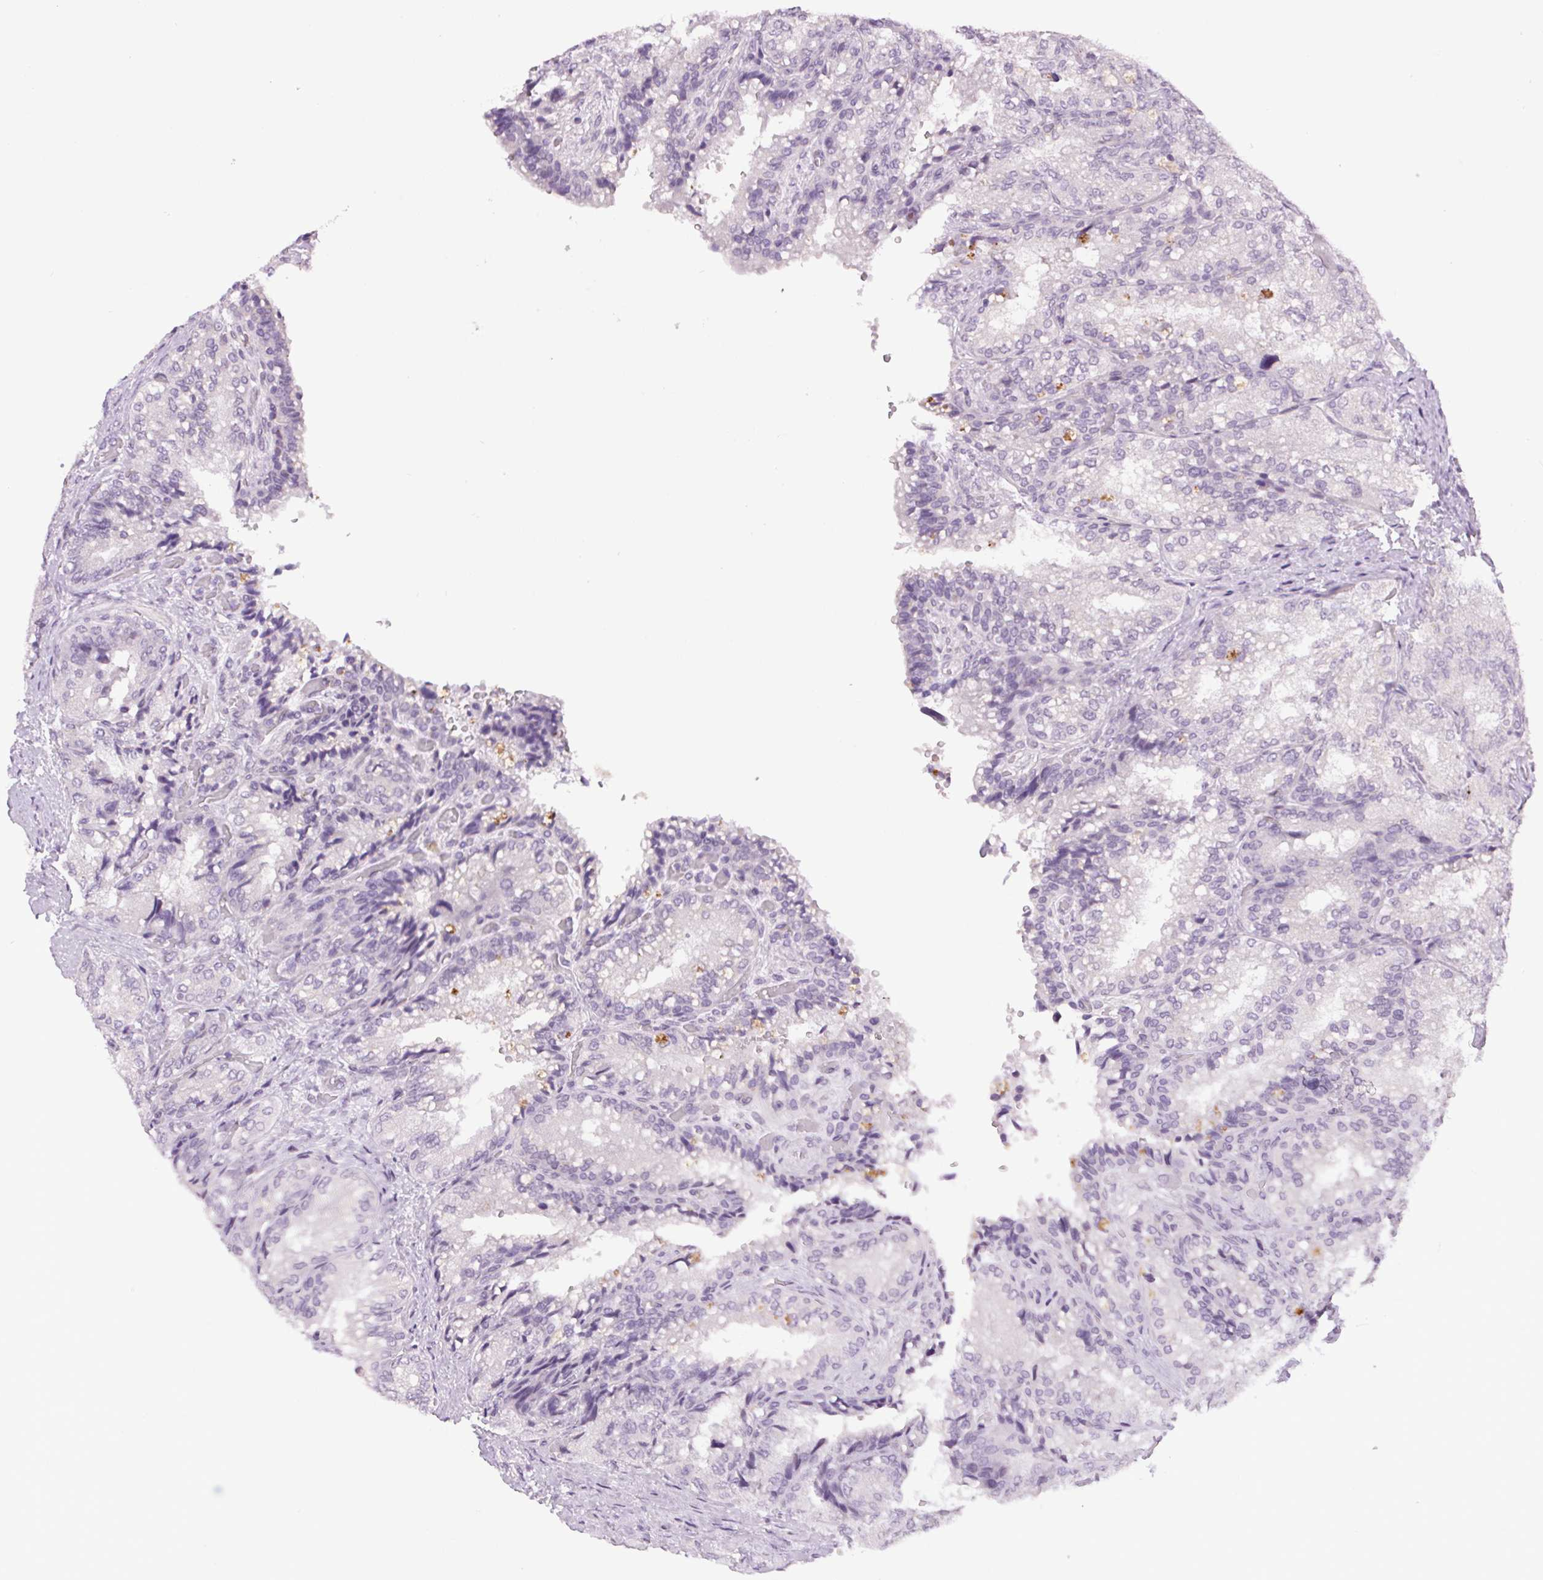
{"staining": {"intensity": "negative", "quantity": "none", "location": "none"}, "tissue": "seminal vesicle", "cell_type": "Glandular cells", "image_type": "normal", "snomed": [{"axis": "morphology", "description": "Normal tissue, NOS"}, {"axis": "topography", "description": "Seminal veicle"}], "caption": "The micrograph reveals no staining of glandular cells in unremarkable seminal vesicle.", "gene": "SMIM13", "patient": {"sex": "male", "age": 57}}